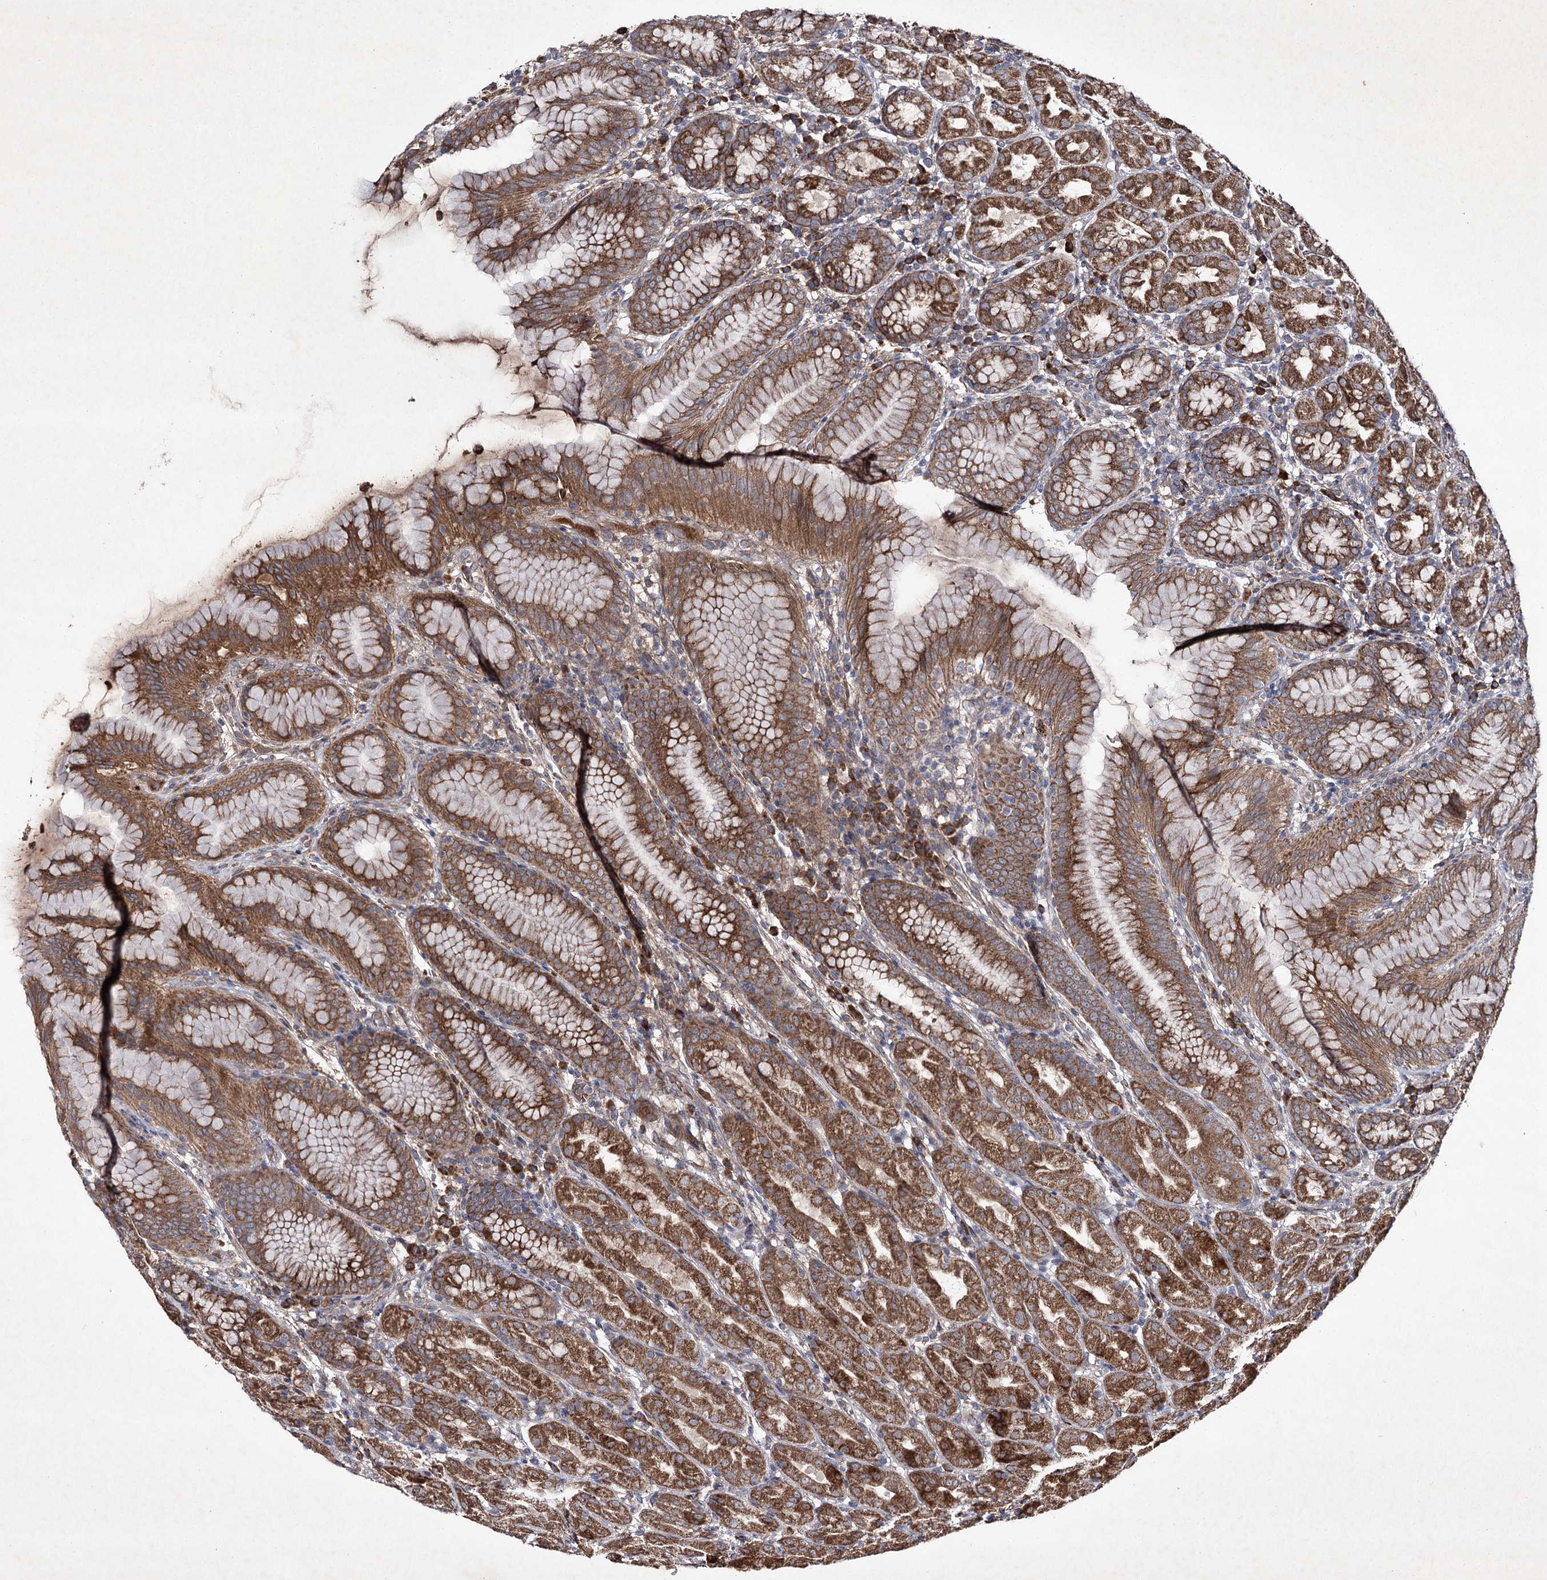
{"staining": {"intensity": "strong", "quantity": ">75%", "location": "cytoplasmic/membranous"}, "tissue": "stomach", "cell_type": "Glandular cells", "image_type": "normal", "snomed": [{"axis": "morphology", "description": "Normal tissue, NOS"}, {"axis": "topography", "description": "Stomach"}], "caption": "About >75% of glandular cells in normal stomach exhibit strong cytoplasmic/membranous protein staining as visualized by brown immunohistochemical staining.", "gene": "ALG9", "patient": {"sex": "female", "age": 79}}